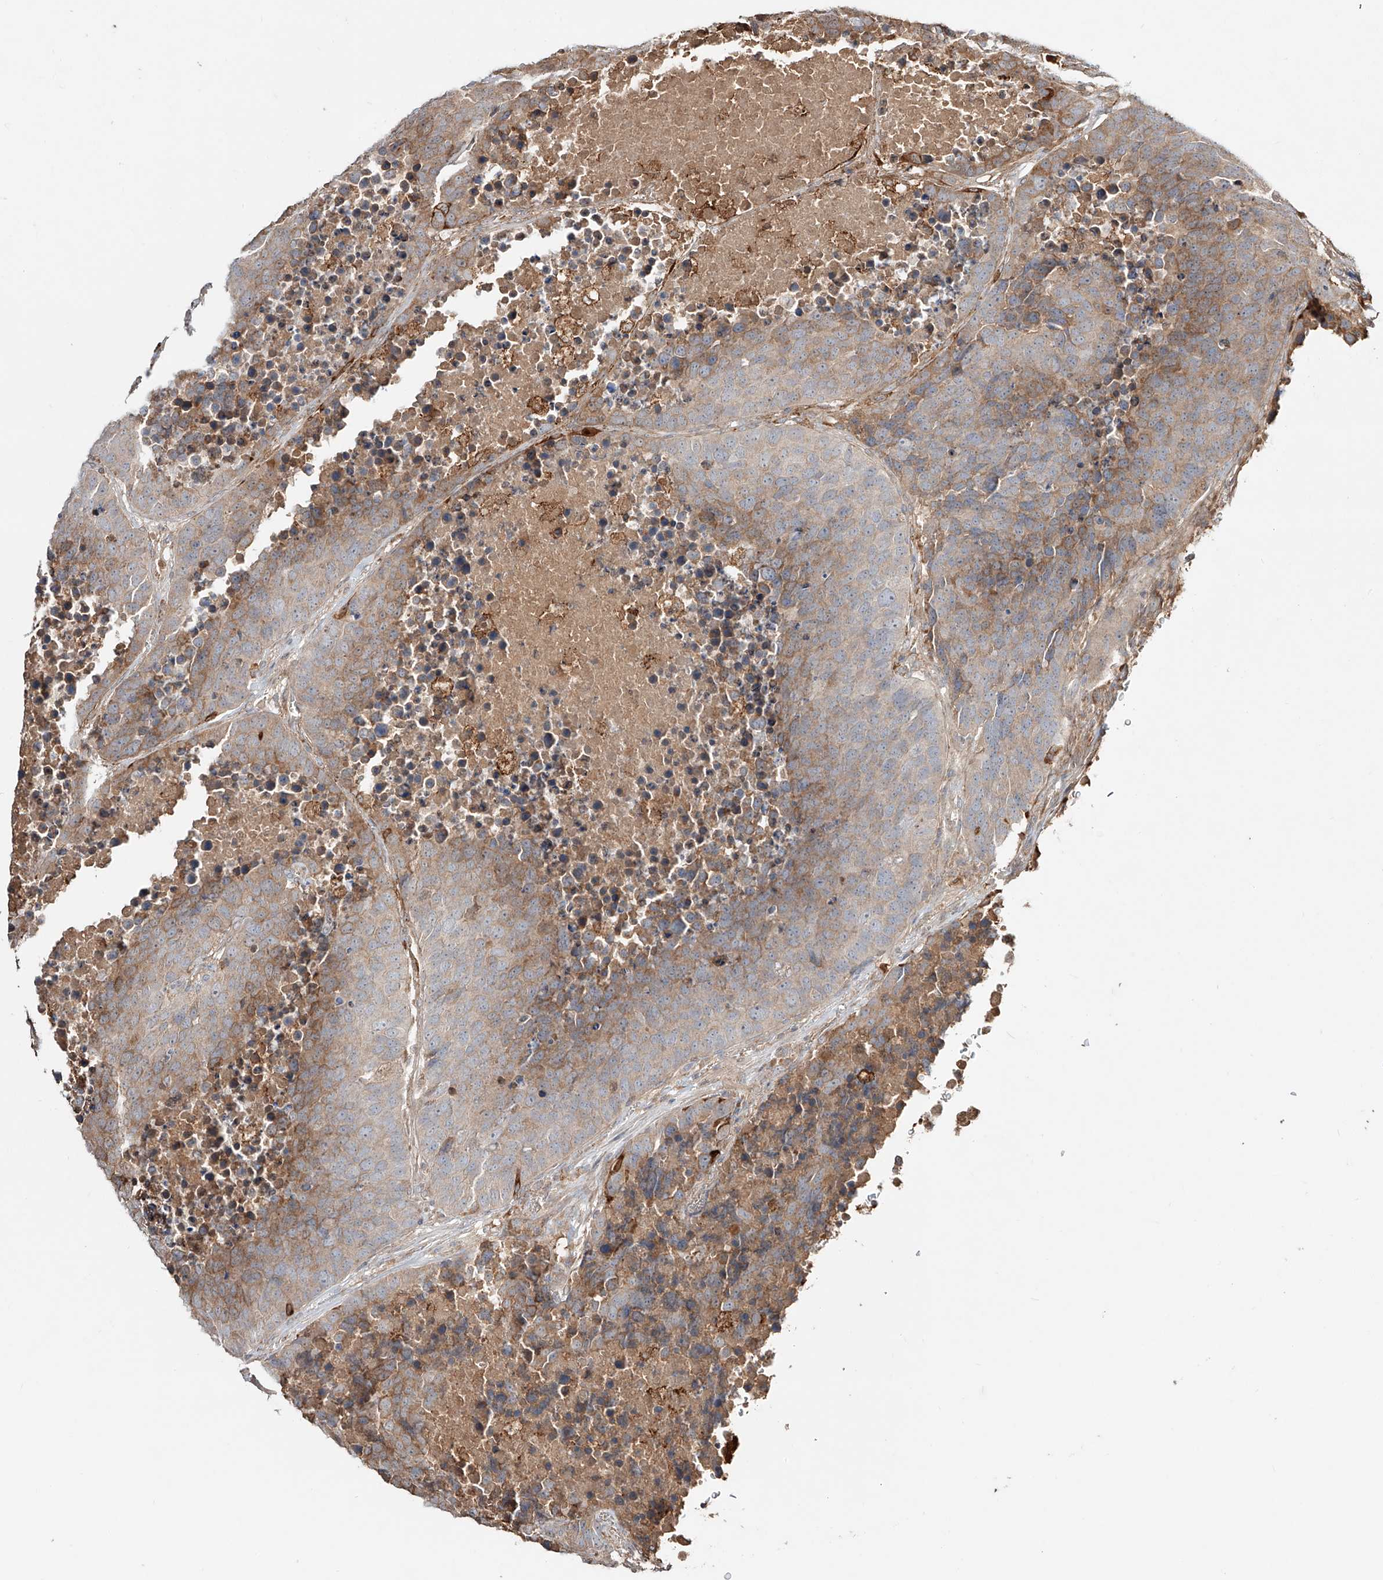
{"staining": {"intensity": "moderate", "quantity": "<25%", "location": "cytoplasmic/membranous"}, "tissue": "carcinoid", "cell_type": "Tumor cells", "image_type": "cancer", "snomed": [{"axis": "morphology", "description": "Carcinoid, malignant, NOS"}, {"axis": "topography", "description": "Lung"}], "caption": "Carcinoid stained with DAB (3,3'-diaminobenzidine) IHC displays low levels of moderate cytoplasmic/membranous positivity in about <25% of tumor cells. Immunohistochemistry (ihc) stains the protein in brown and the nuclei are stained blue.", "gene": "ERO1A", "patient": {"sex": "male", "age": 60}}